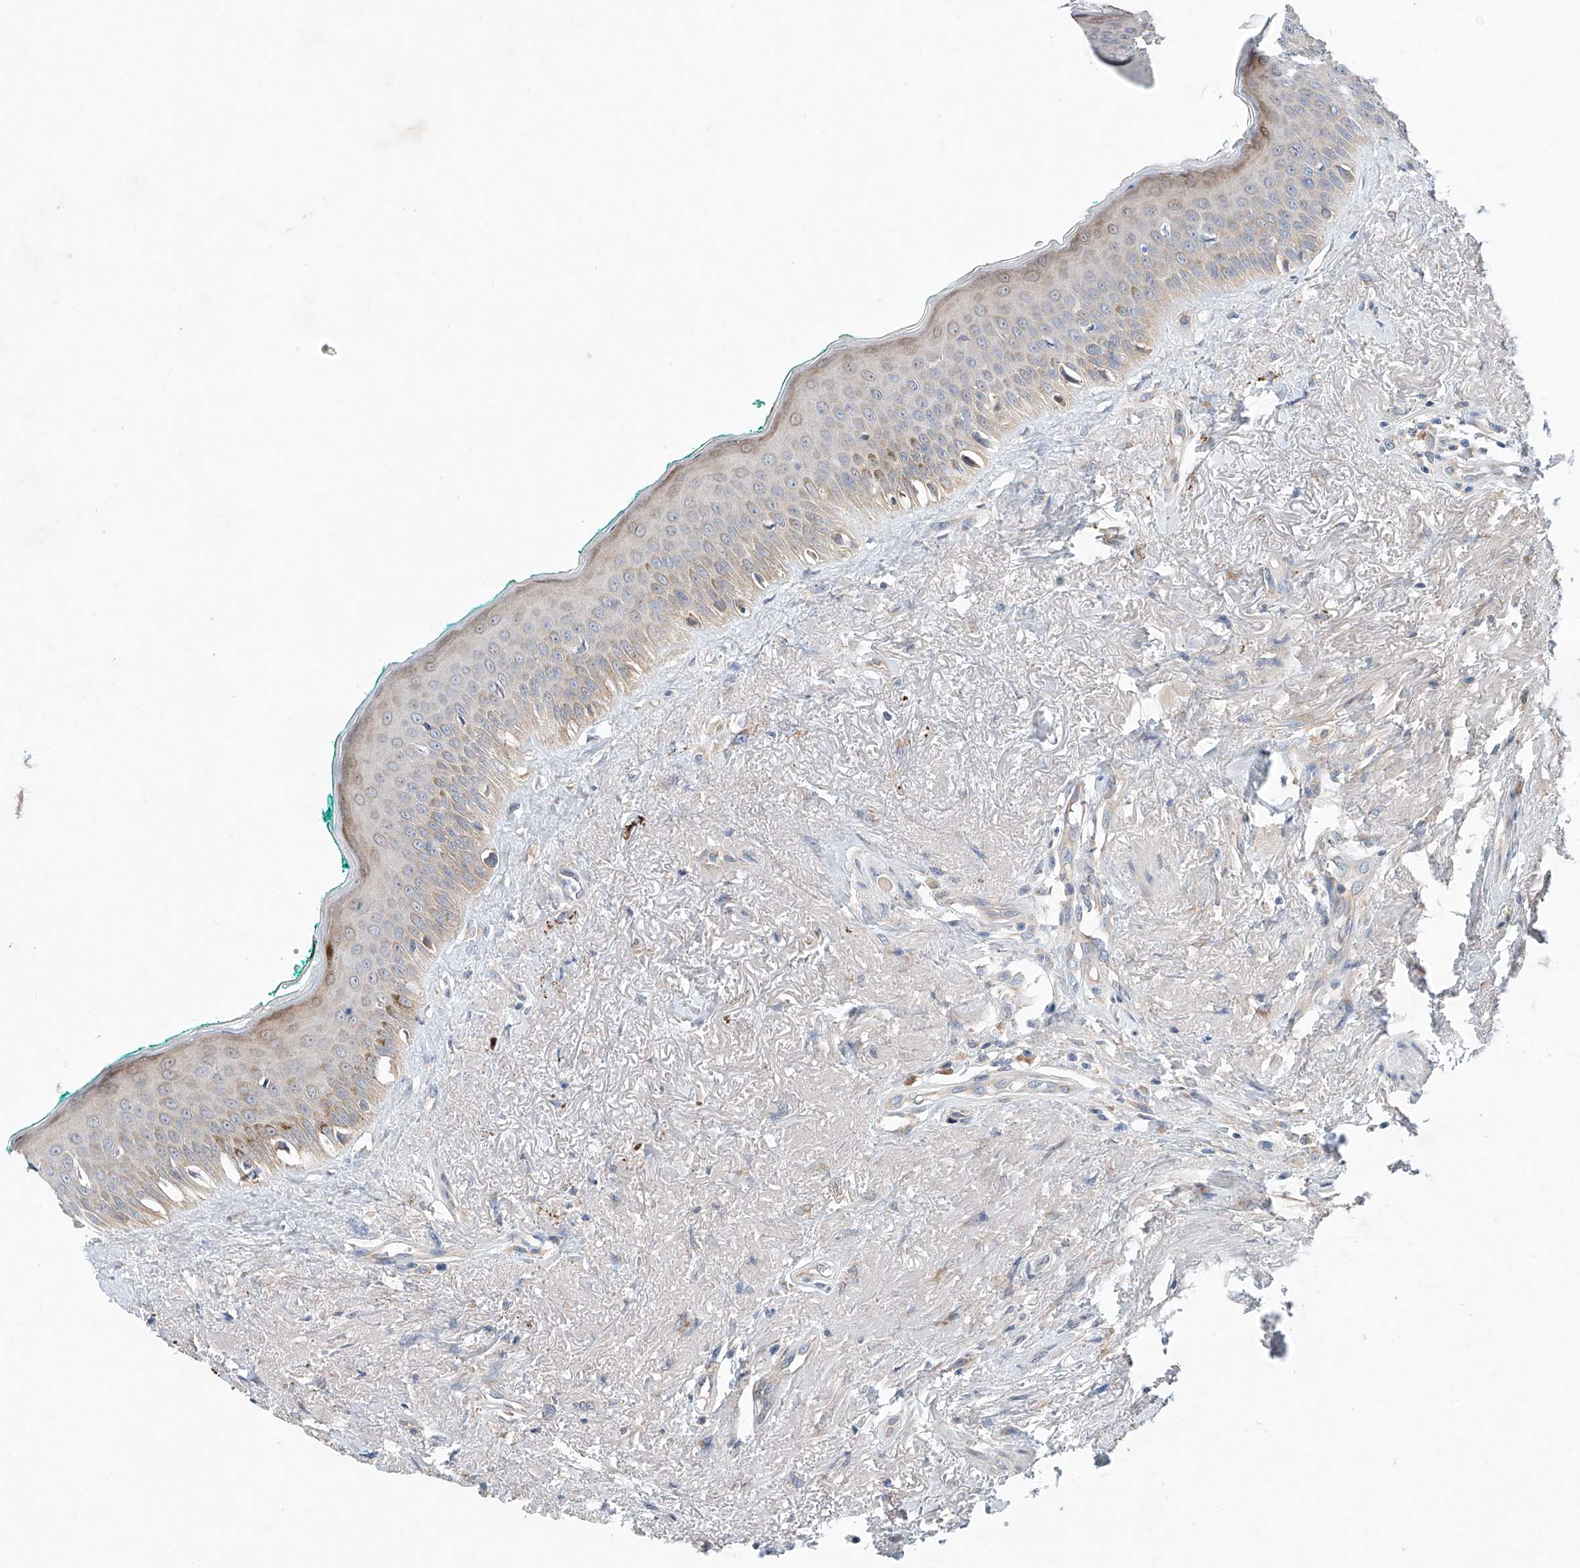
{"staining": {"intensity": "moderate", "quantity": "25%-75%", "location": "cytoplasmic/membranous"}, "tissue": "oral mucosa", "cell_type": "Squamous epithelial cells", "image_type": "normal", "snomed": [{"axis": "morphology", "description": "Normal tissue, NOS"}, {"axis": "topography", "description": "Oral tissue"}], "caption": "IHC staining of benign oral mucosa, which demonstrates medium levels of moderate cytoplasmic/membranous expression in approximately 25%-75% of squamous epithelial cells indicating moderate cytoplasmic/membranous protein staining. The staining was performed using DAB (3,3'-diaminobenzidine) (brown) for protein detection and nuclei were counterstained in hematoxylin (blue).", "gene": "FASTK", "patient": {"sex": "female", "age": 70}}